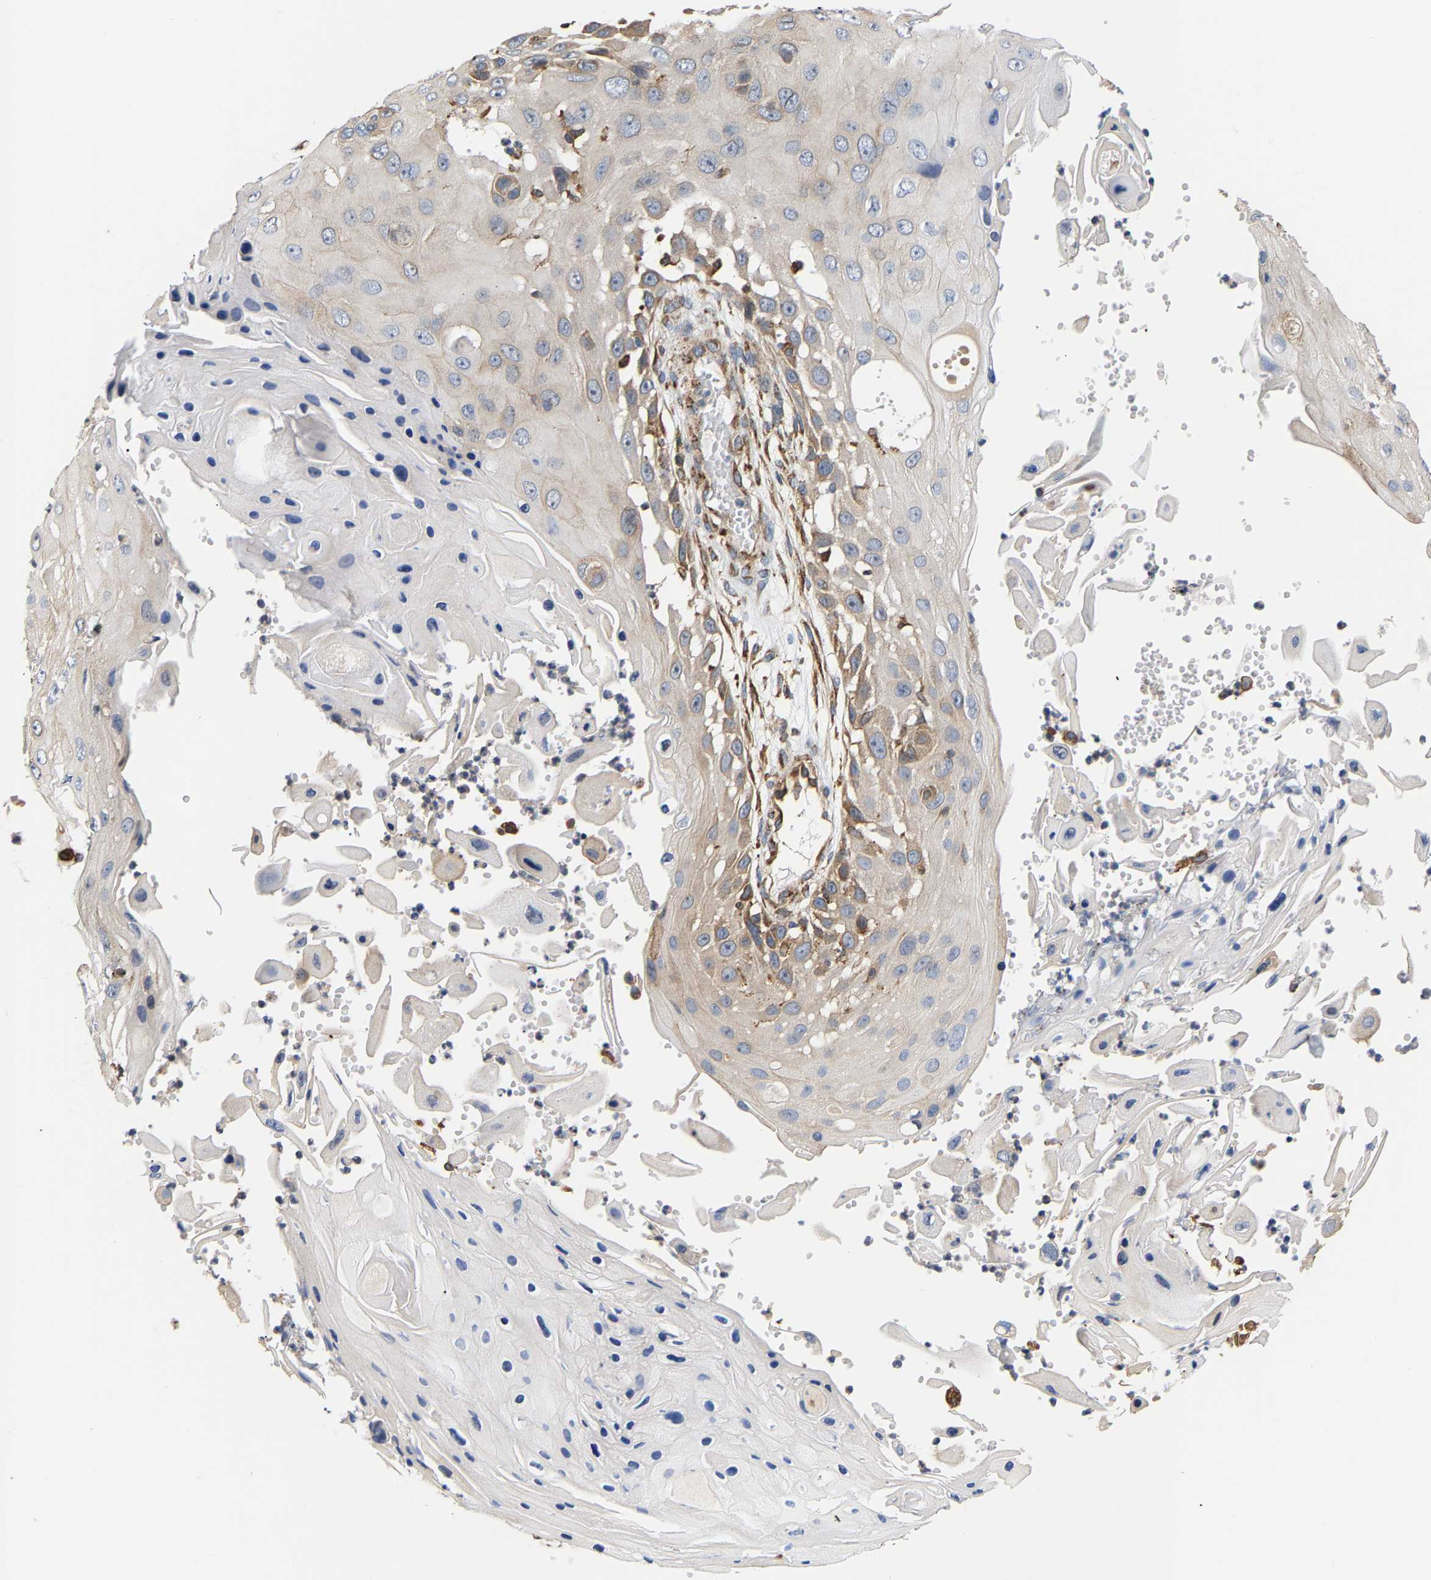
{"staining": {"intensity": "moderate", "quantity": "<25%", "location": "cytoplasmic/membranous"}, "tissue": "skin cancer", "cell_type": "Tumor cells", "image_type": "cancer", "snomed": [{"axis": "morphology", "description": "Squamous cell carcinoma, NOS"}, {"axis": "topography", "description": "Skin"}], "caption": "Moderate cytoplasmic/membranous protein staining is seen in approximately <25% of tumor cells in skin cancer (squamous cell carcinoma). (DAB (3,3'-diaminobenzidine) = brown stain, brightfield microscopy at high magnification).", "gene": "ARAP1", "patient": {"sex": "female", "age": 44}}